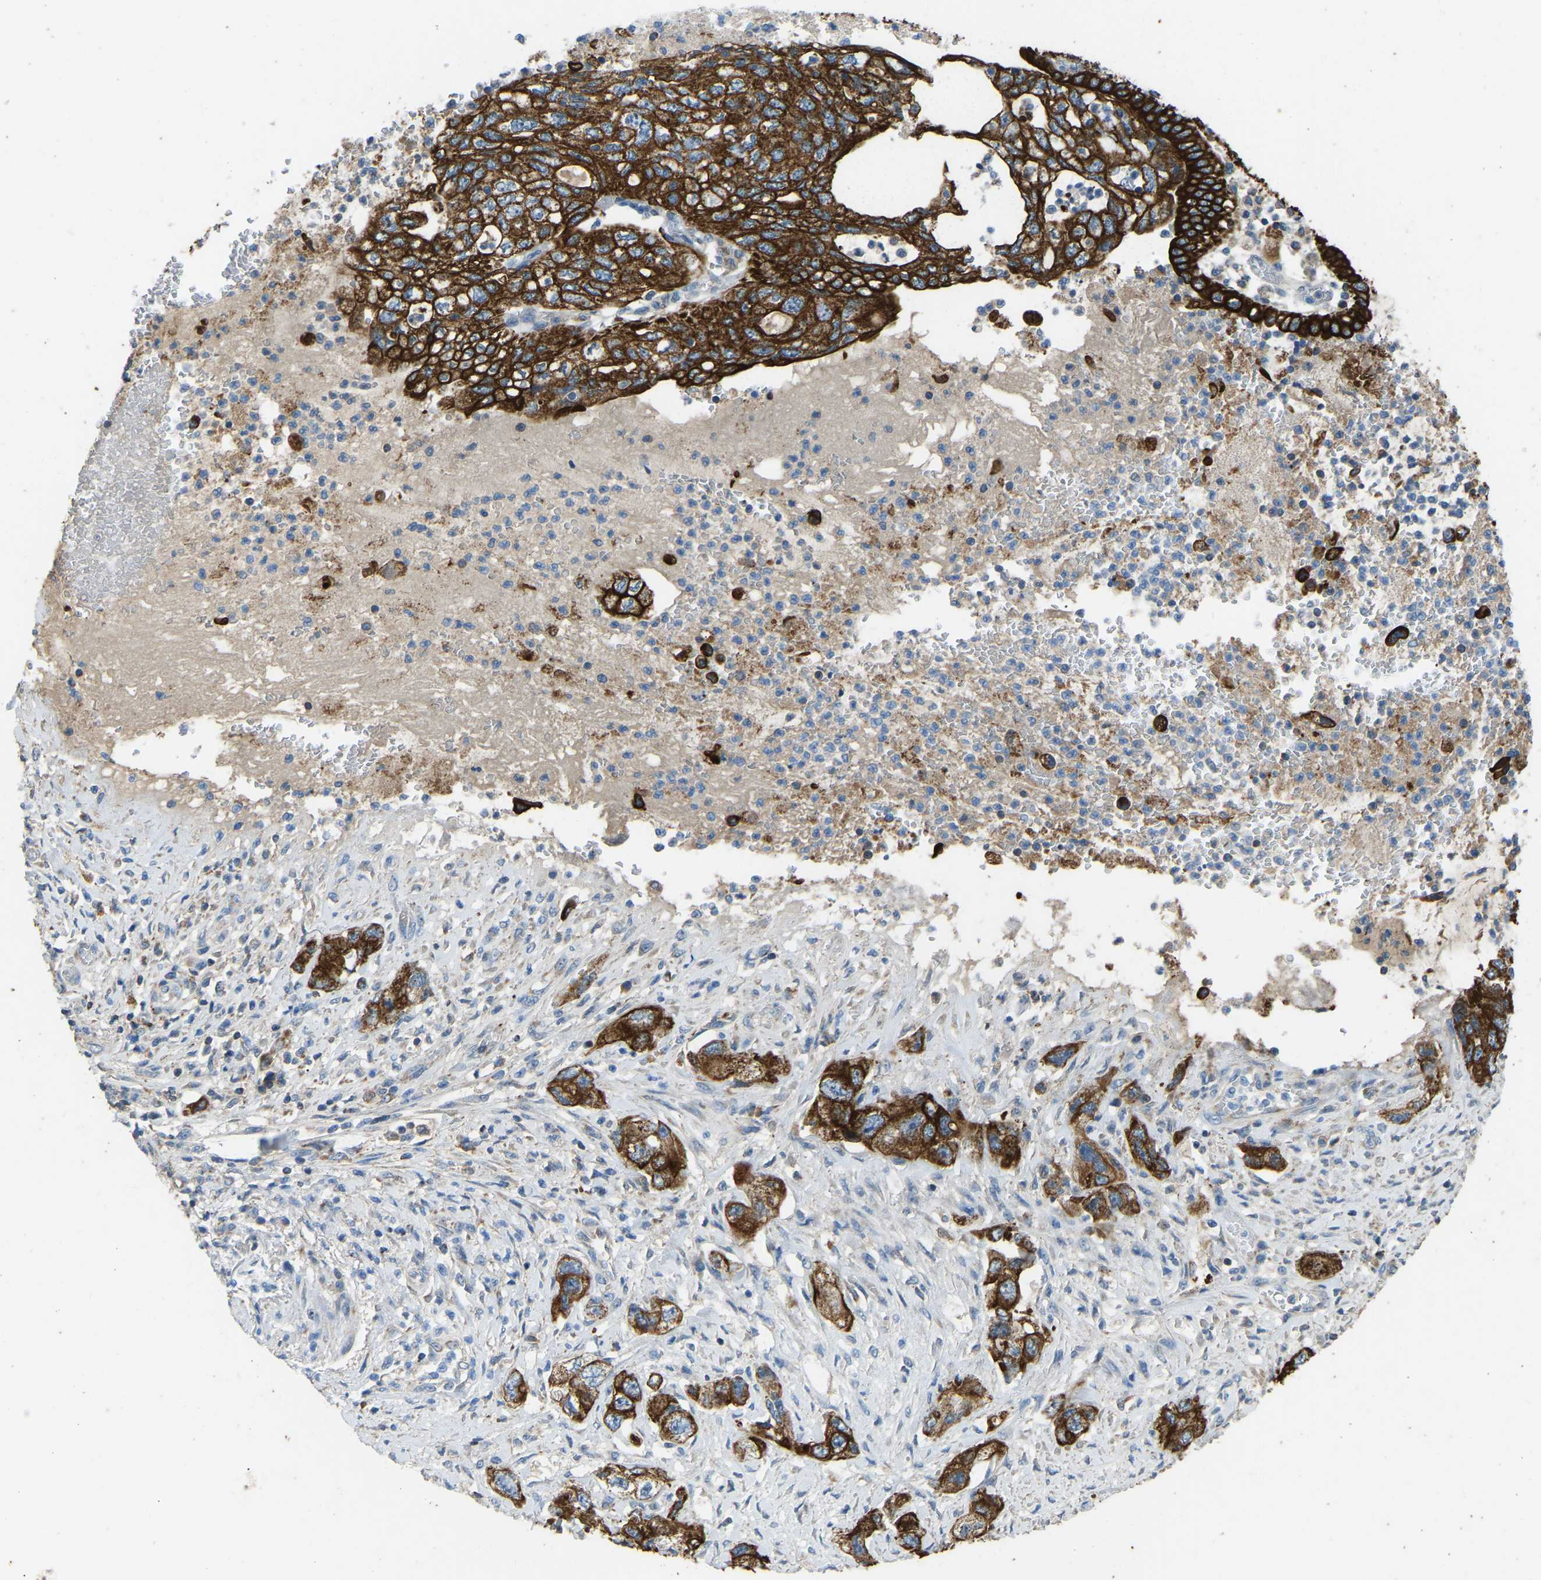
{"staining": {"intensity": "strong", "quantity": ">75%", "location": "cytoplasmic/membranous"}, "tissue": "pancreatic cancer", "cell_type": "Tumor cells", "image_type": "cancer", "snomed": [{"axis": "morphology", "description": "Adenocarcinoma, NOS"}, {"axis": "topography", "description": "Pancreas"}], "caption": "Adenocarcinoma (pancreatic) stained for a protein demonstrates strong cytoplasmic/membranous positivity in tumor cells.", "gene": "ZNF200", "patient": {"sex": "female", "age": 73}}